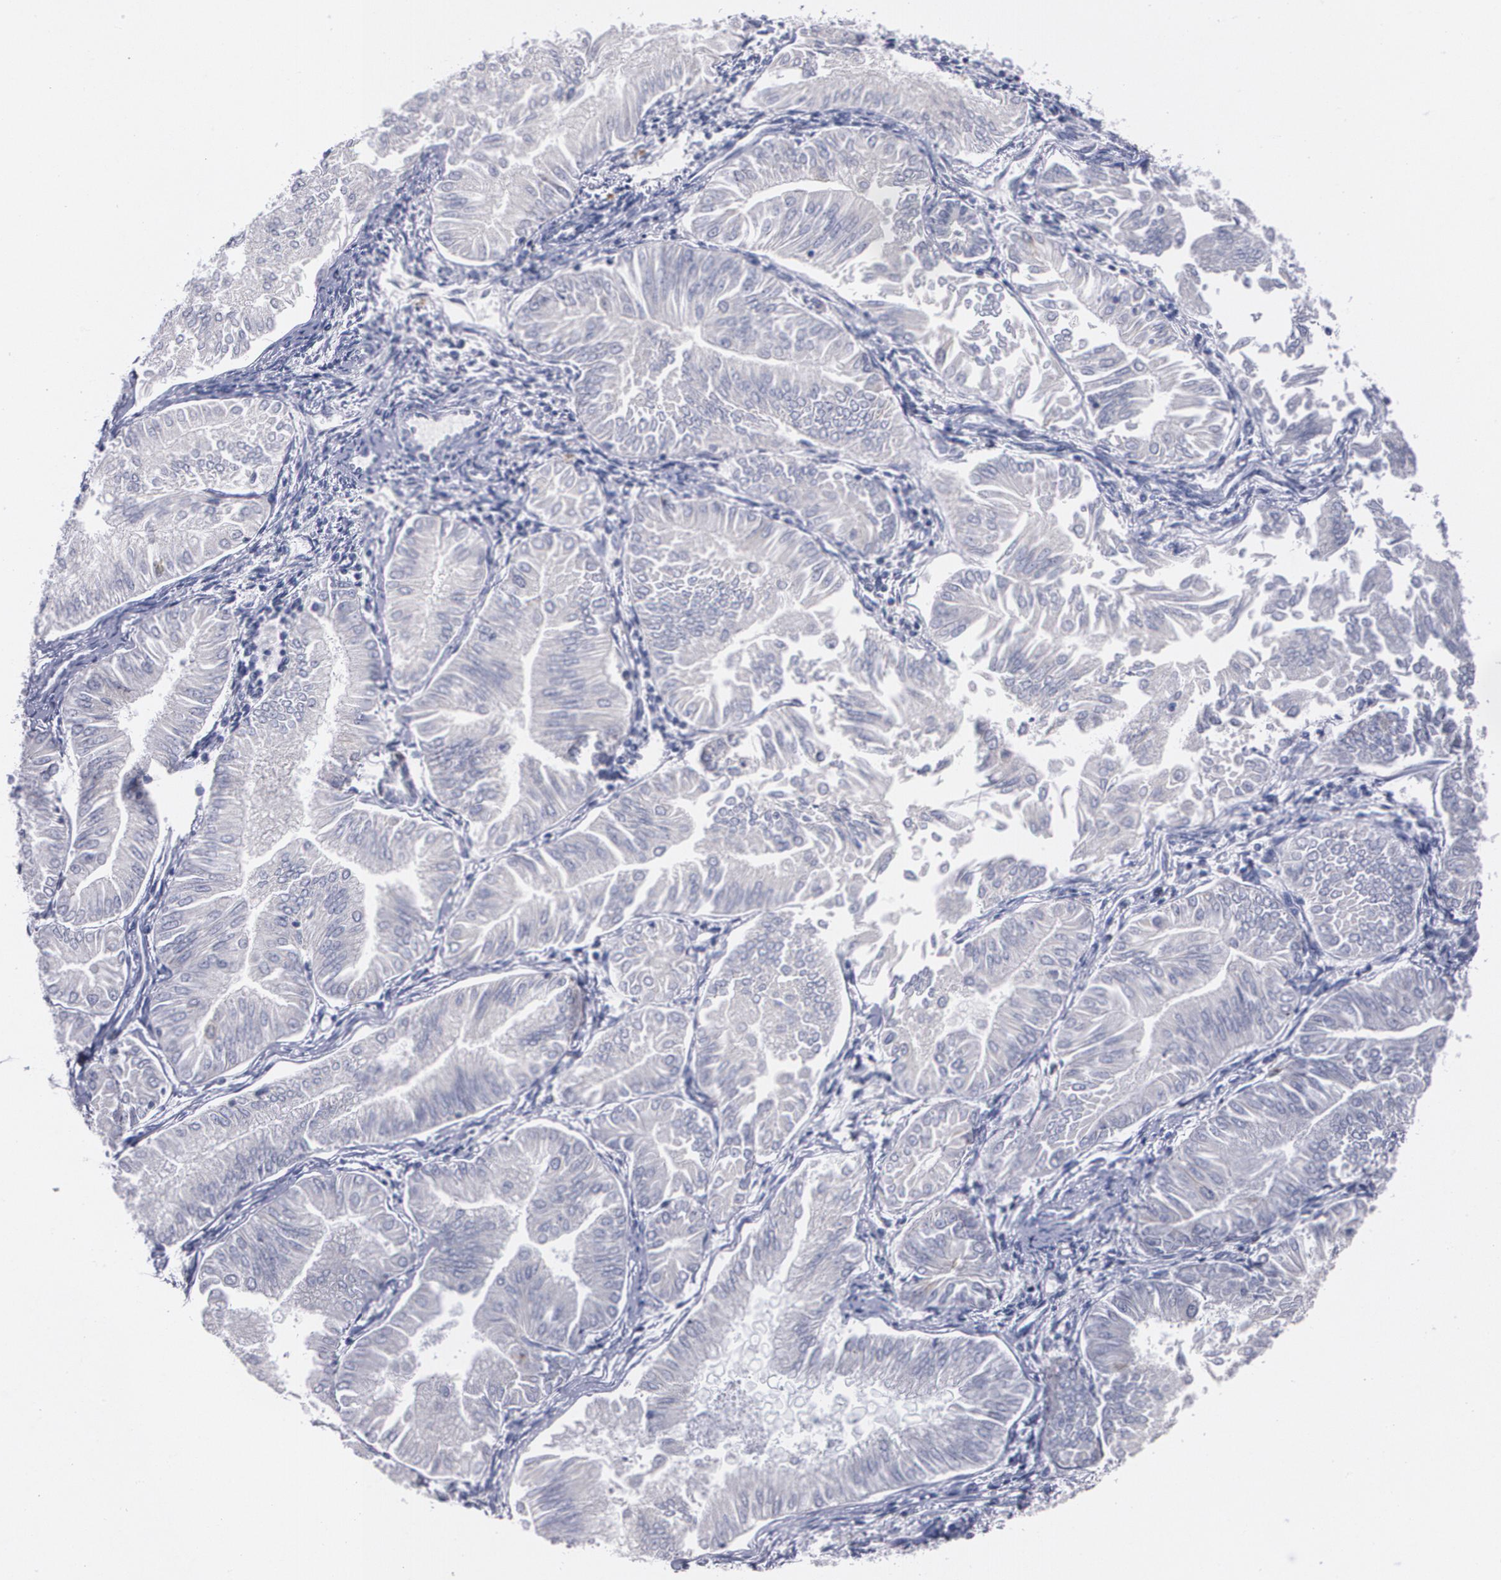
{"staining": {"intensity": "negative", "quantity": "none", "location": "none"}, "tissue": "endometrial cancer", "cell_type": "Tumor cells", "image_type": "cancer", "snomed": [{"axis": "morphology", "description": "Adenocarcinoma, NOS"}, {"axis": "topography", "description": "Endometrium"}], "caption": "Immunohistochemical staining of human endometrial cancer reveals no significant staining in tumor cells.", "gene": "HMMR", "patient": {"sex": "female", "age": 53}}